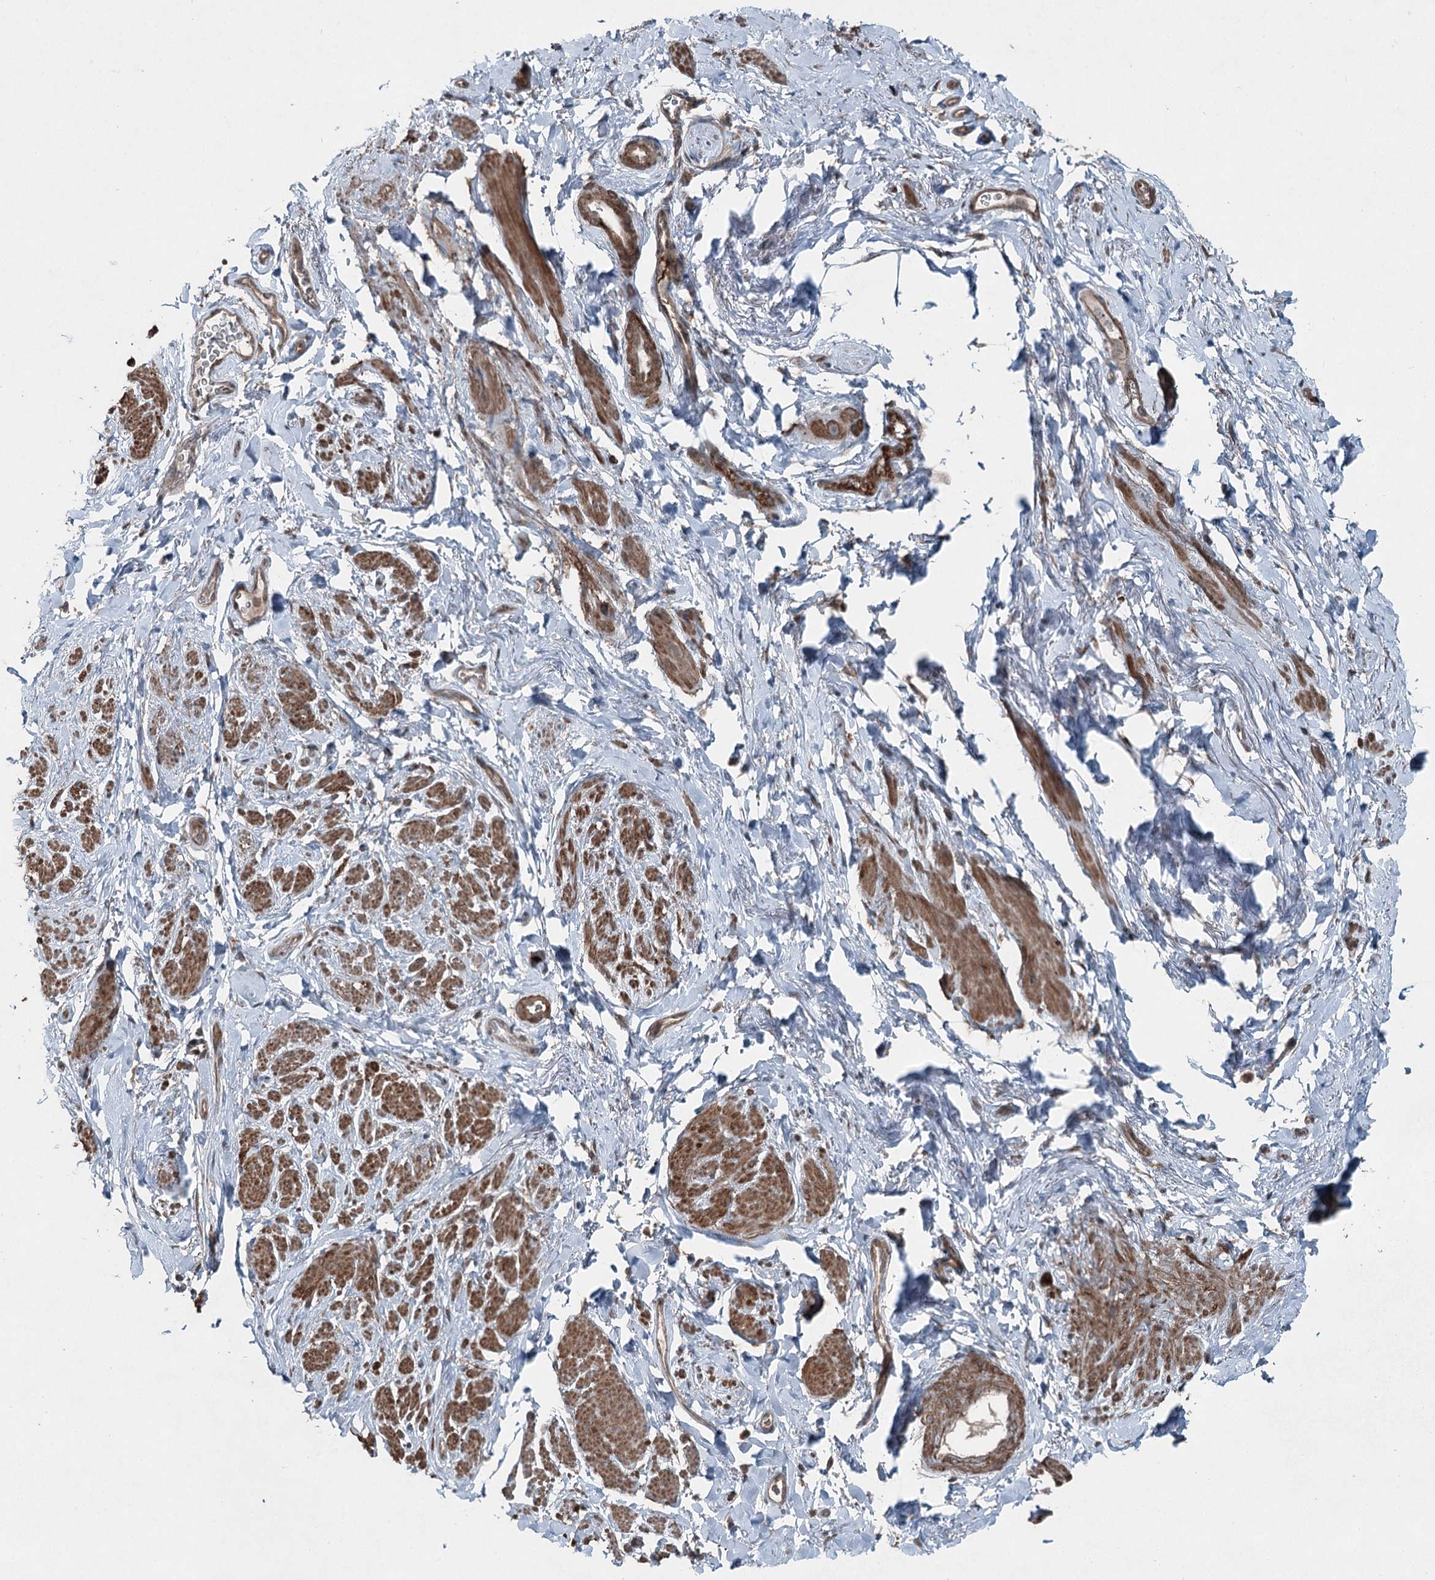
{"staining": {"intensity": "moderate", "quantity": ">75%", "location": "cytoplasmic/membranous"}, "tissue": "smooth muscle", "cell_type": "Smooth muscle cells", "image_type": "normal", "snomed": [{"axis": "morphology", "description": "Normal tissue, NOS"}, {"axis": "topography", "description": "Smooth muscle"}, {"axis": "topography", "description": "Peripheral nerve tissue"}], "caption": "IHC photomicrograph of benign smooth muscle stained for a protein (brown), which demonstrates medium levels of moderate cytoplasmic/membranous positivity in approximately >75% of smooth muscle cells.", "gene": "BORCS7", "patient": {"sex": "male", "age": 69}}